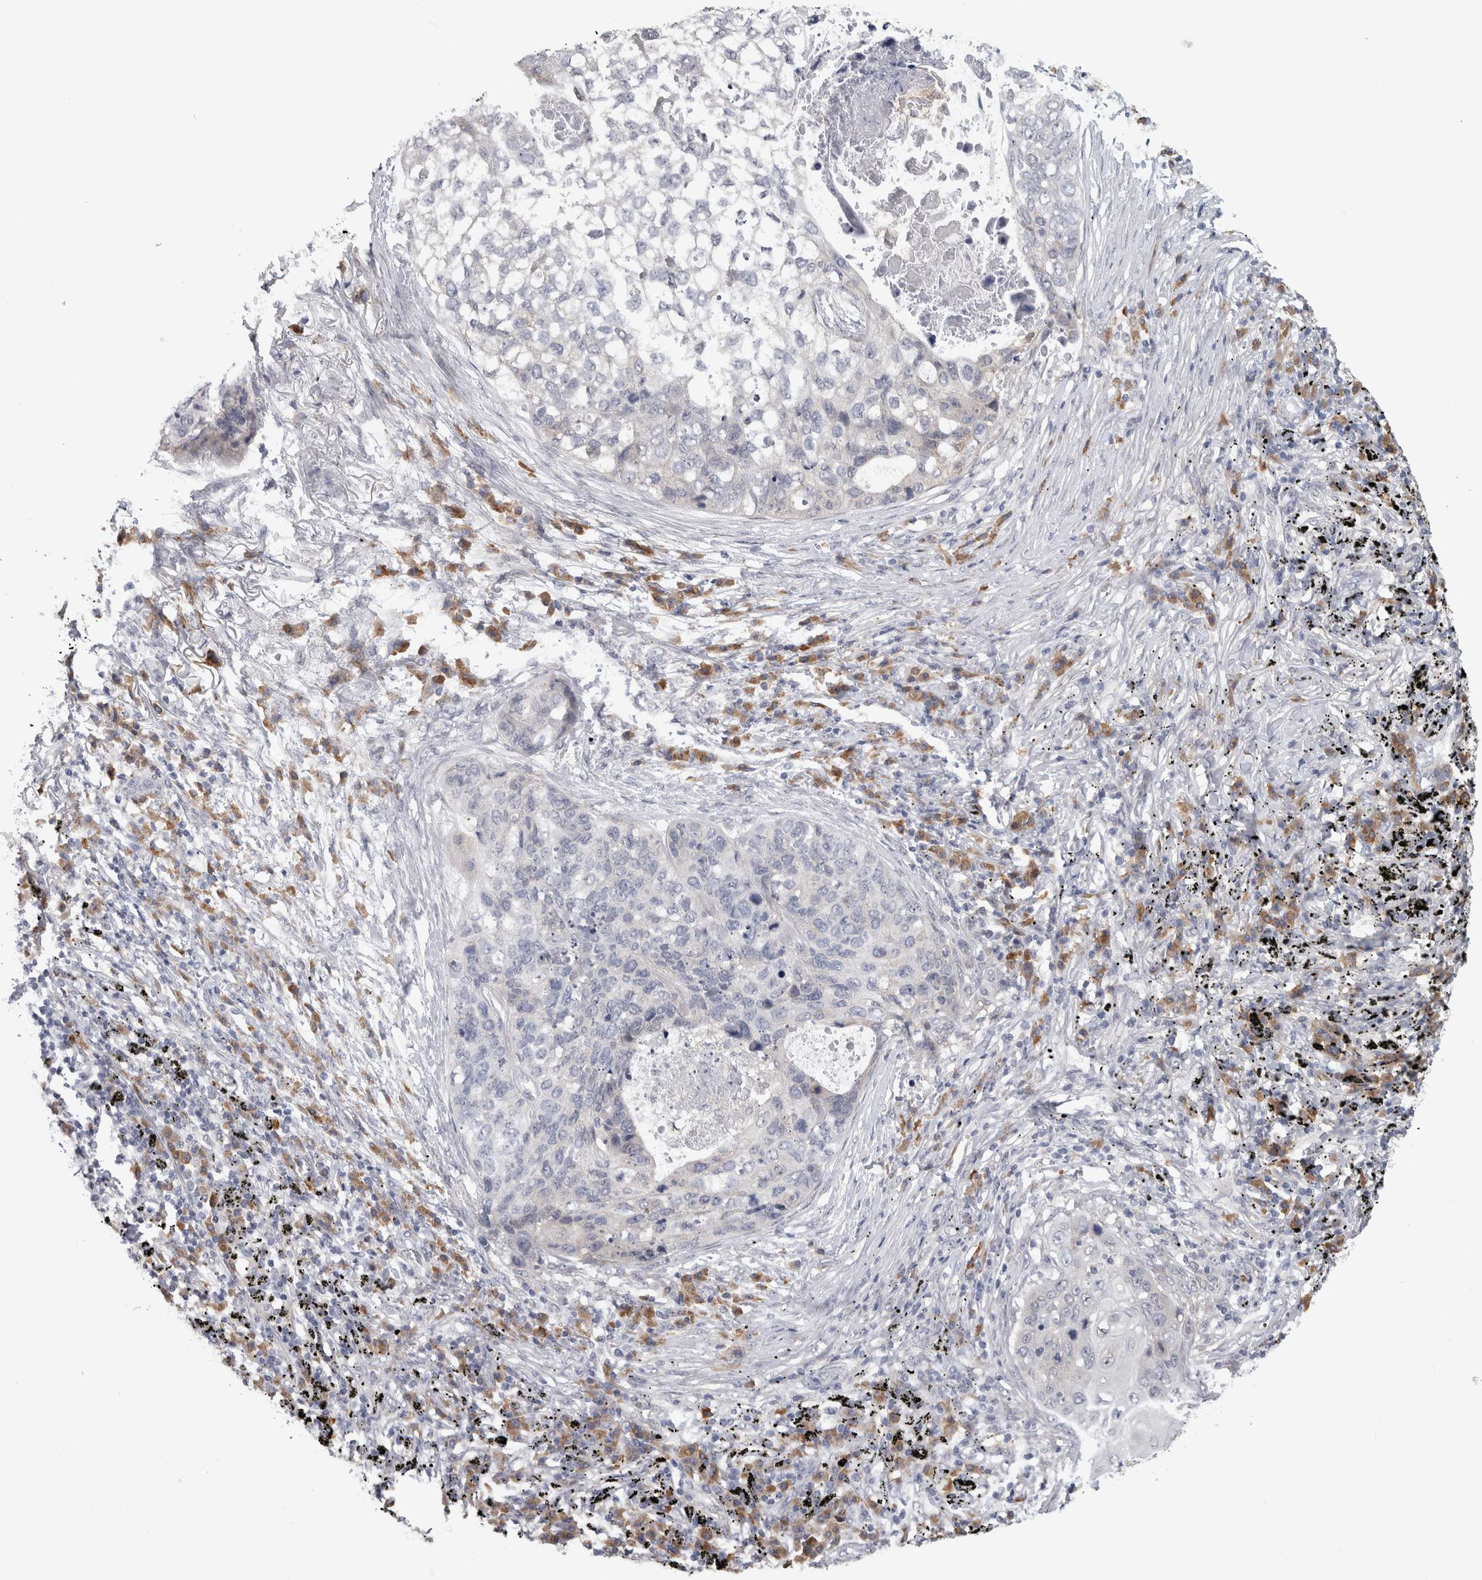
{"staining": {"intensity": "negative", "quantity": "none", "location": "none"}, "tissue": "lung cancer", "cell_type": "Tumor cells", "image_type": "cancer", "snomed": [{"axis": "morphology", "description": "Squamous cell carcinoma, NOS"}, {"axis": "topography", "description": "Lung"}], "caption": "Immunohistochemical staining of human lung squamous cell carcinoma shows no significant expression in tumor cells. (DAB immunohistochemistry (IHC) with hematoxylin counter stain).", "gene": "TMEM242", "patient": {"sex": "female", "age": 63}}